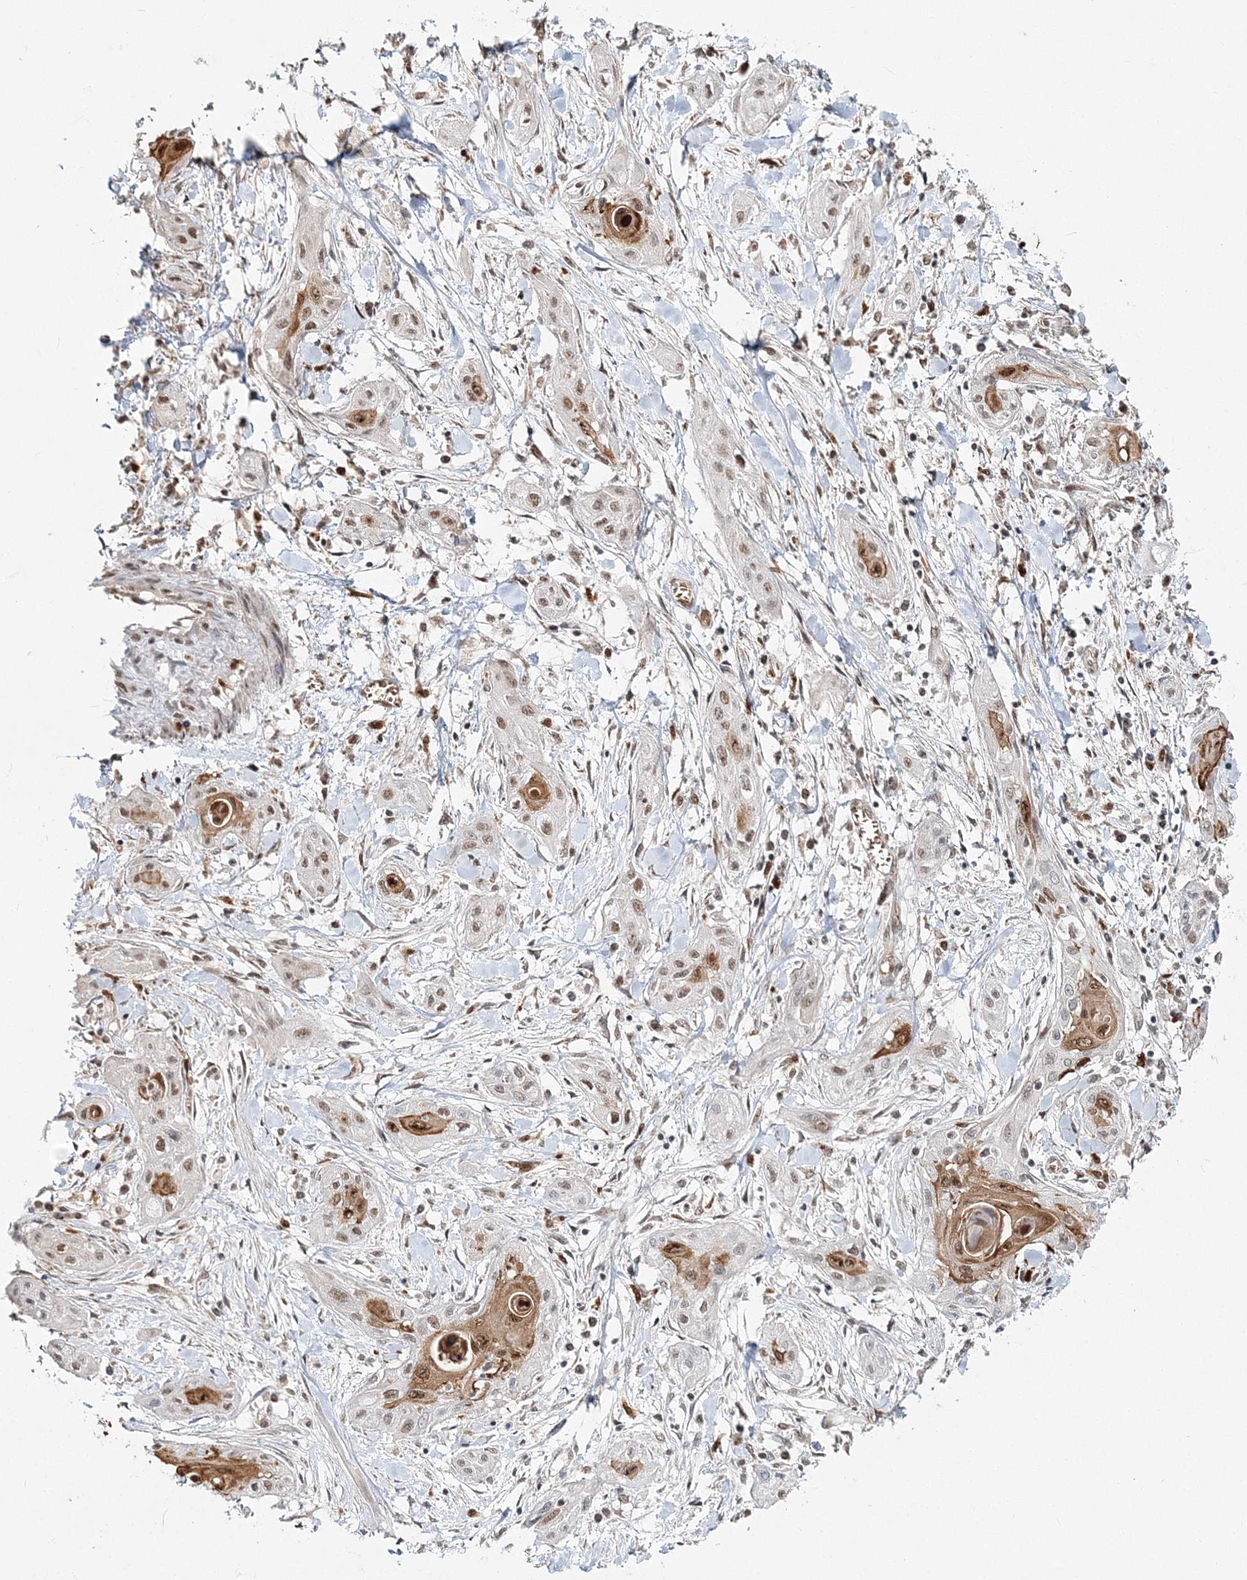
{"staining": {"intensity": "moderate", "quantity": ">75%", "location": "cytoplasmic/membranous,nuclear"}, "tissue": "lung cancer", "cell_type": "Tumor cells", "image_type": "cancer", "snomed": [{"axis": "morphology", "description": "Squamous cell carcinoma, NOS"}, {"axis": "topography", "description": "Lung"}], "caption": "IHC micrograph of human lung squamous cell carcinoma stained for a protein (brown), which displays medium levels of moderate cytoplasmic/membranous and nuclear expression in approximately >75% of tumor cells.", "gene": "QRICH1", "patient": {"sex": "female", "age": 47}}